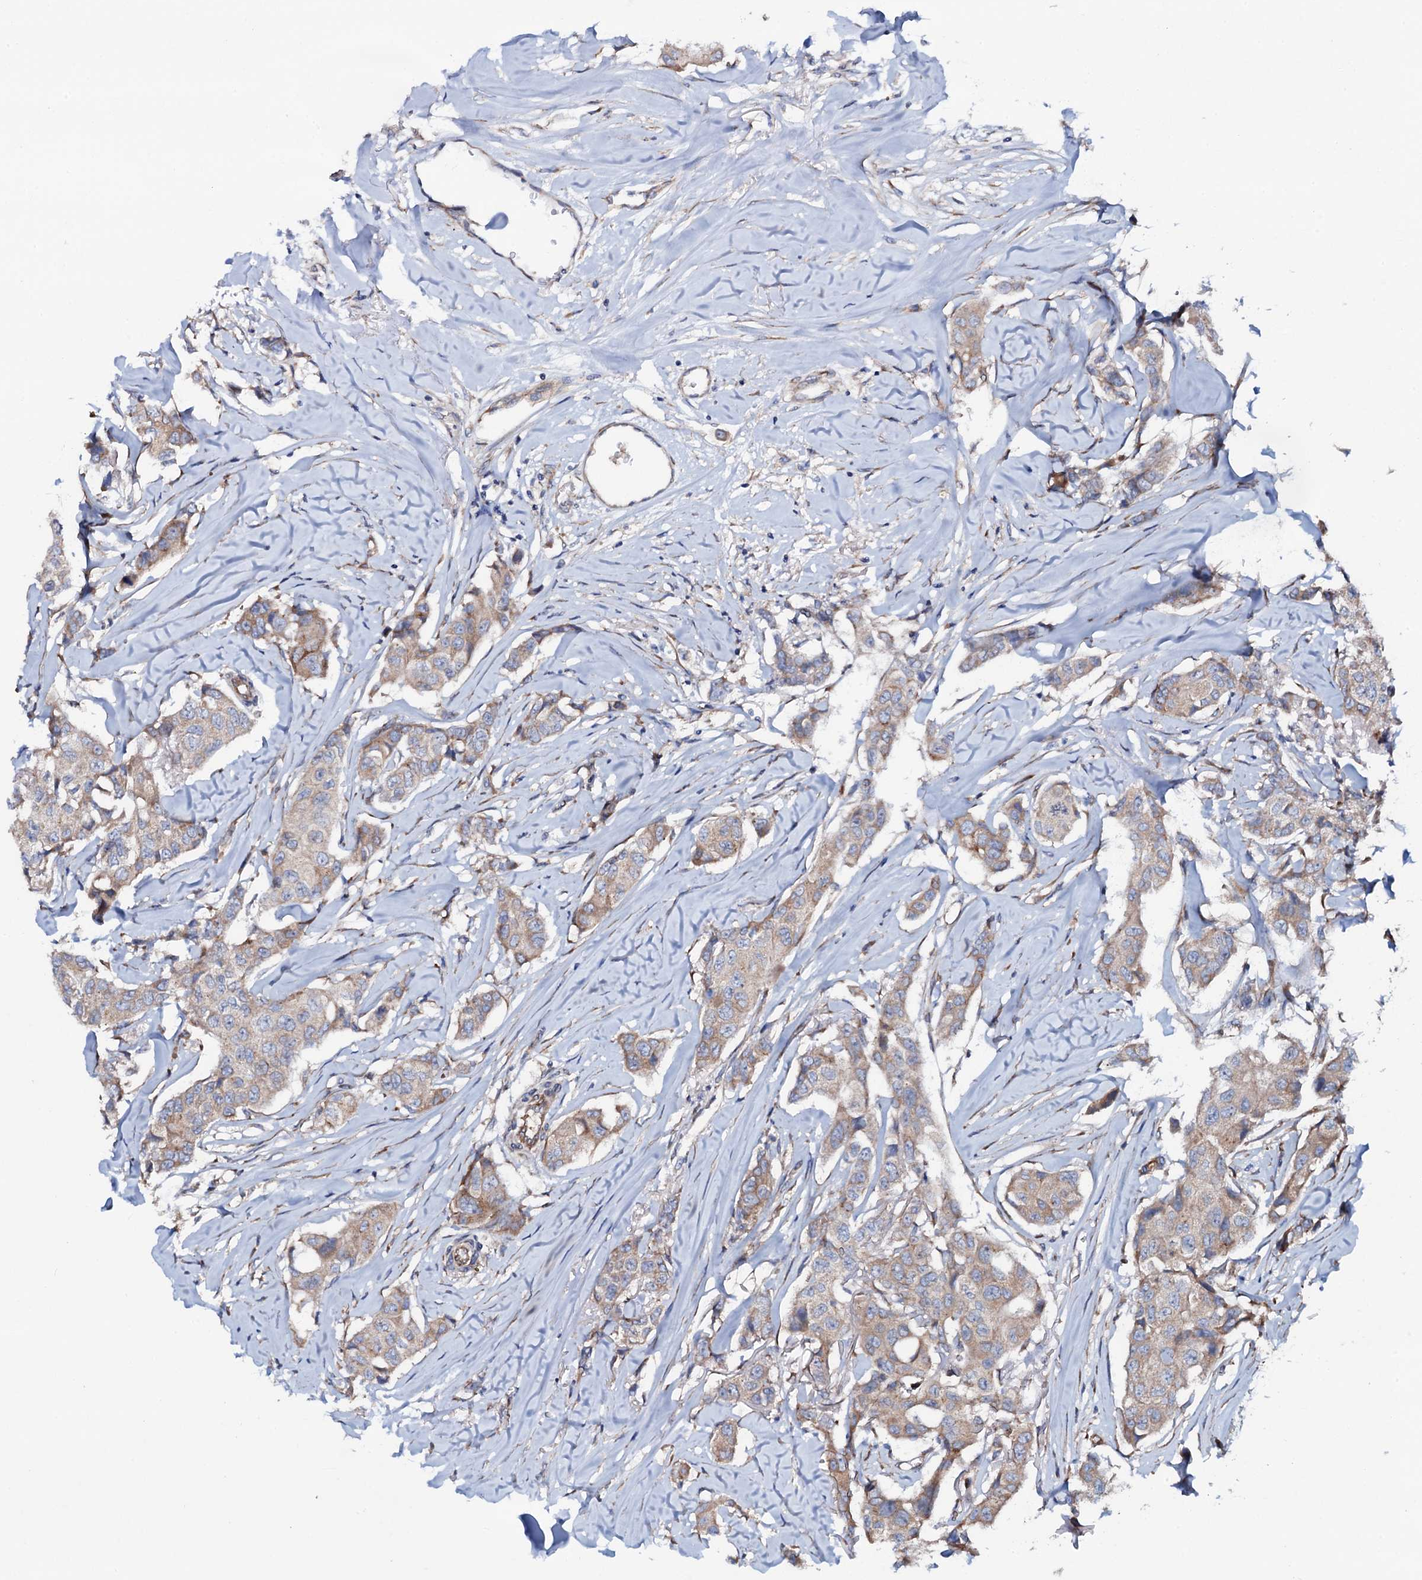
{"staining": {"intensity": "weak", "quantity": "25%-75%", "location": "cytoplasmic/membranous"}, "tissue": "breast cancer", "cell_type": "Tumor cells", "image_type": "cancer", "snomed": [{"axis": "morphology", "description": "Duct carcinoma"}, {"axis": "topography", "description": "Breast"}], "caption": "Protein staining demonstrates weak cytoplasmic/membranous expression in about 25%-75% of tumor cells in breast cancer.", "gene": "STARD13", "patient": {"sex": "female", "age": 80}}